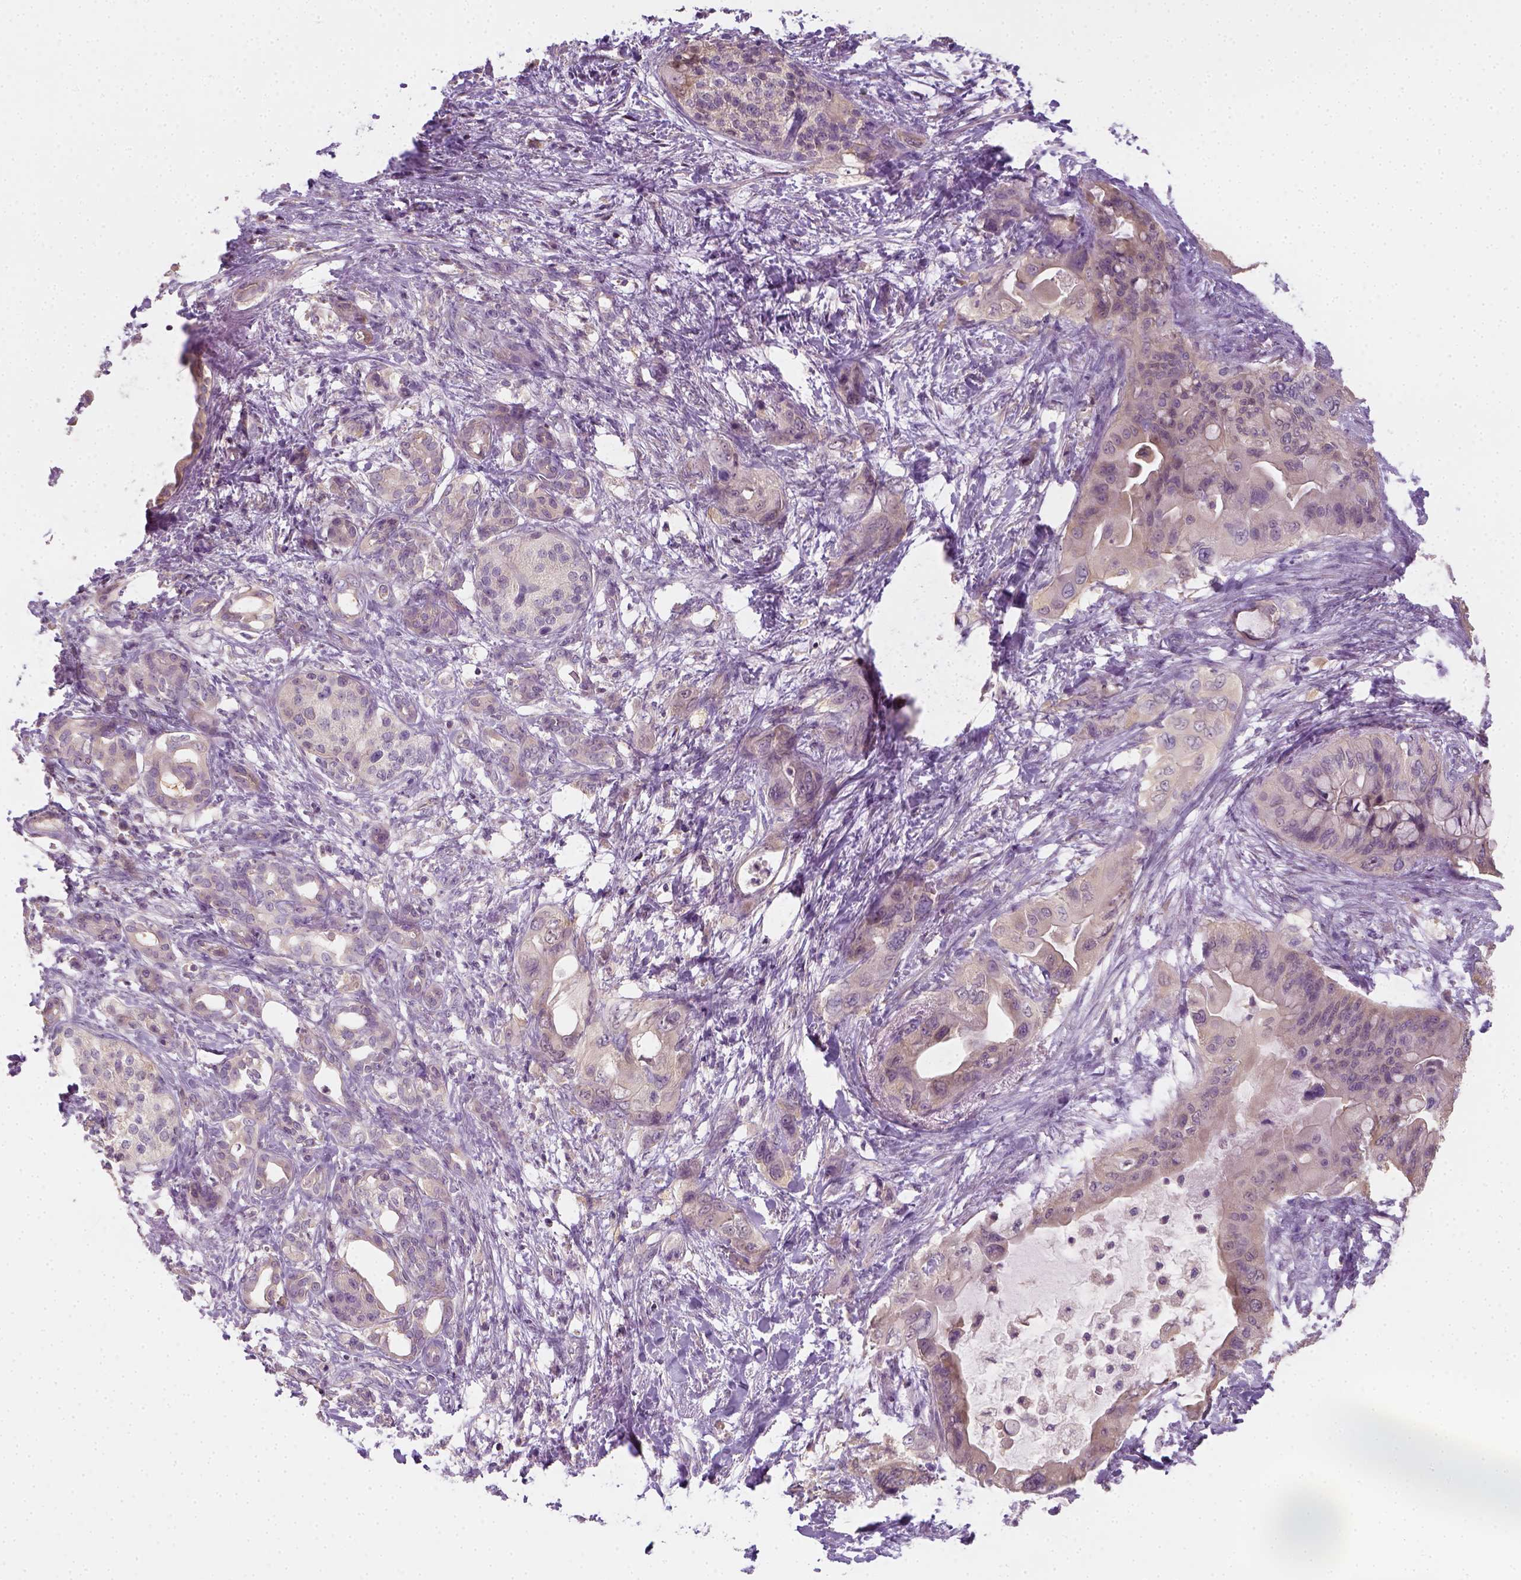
{"staining": {"intensity": "weak", "quantity": "25%-75%", "location": "cytoplasmic/membranous"}, "tissue": "pancreatic cancer", "cell_type": "Tumor cells", "image_type": "cancer", "snomed": [{"axis": "morphology", "description": "Adenocarcinoma, NOS"}, {"axis": "topography", "description": "Pancreas"}], "caption": "Tumor cells show low levels of weak cytoplasmic/membranous staining in about 25%-75% of cells in pancreatic cancer.", "gene": "EPHB1", "patient": {"sex": "male", "age": 71}}